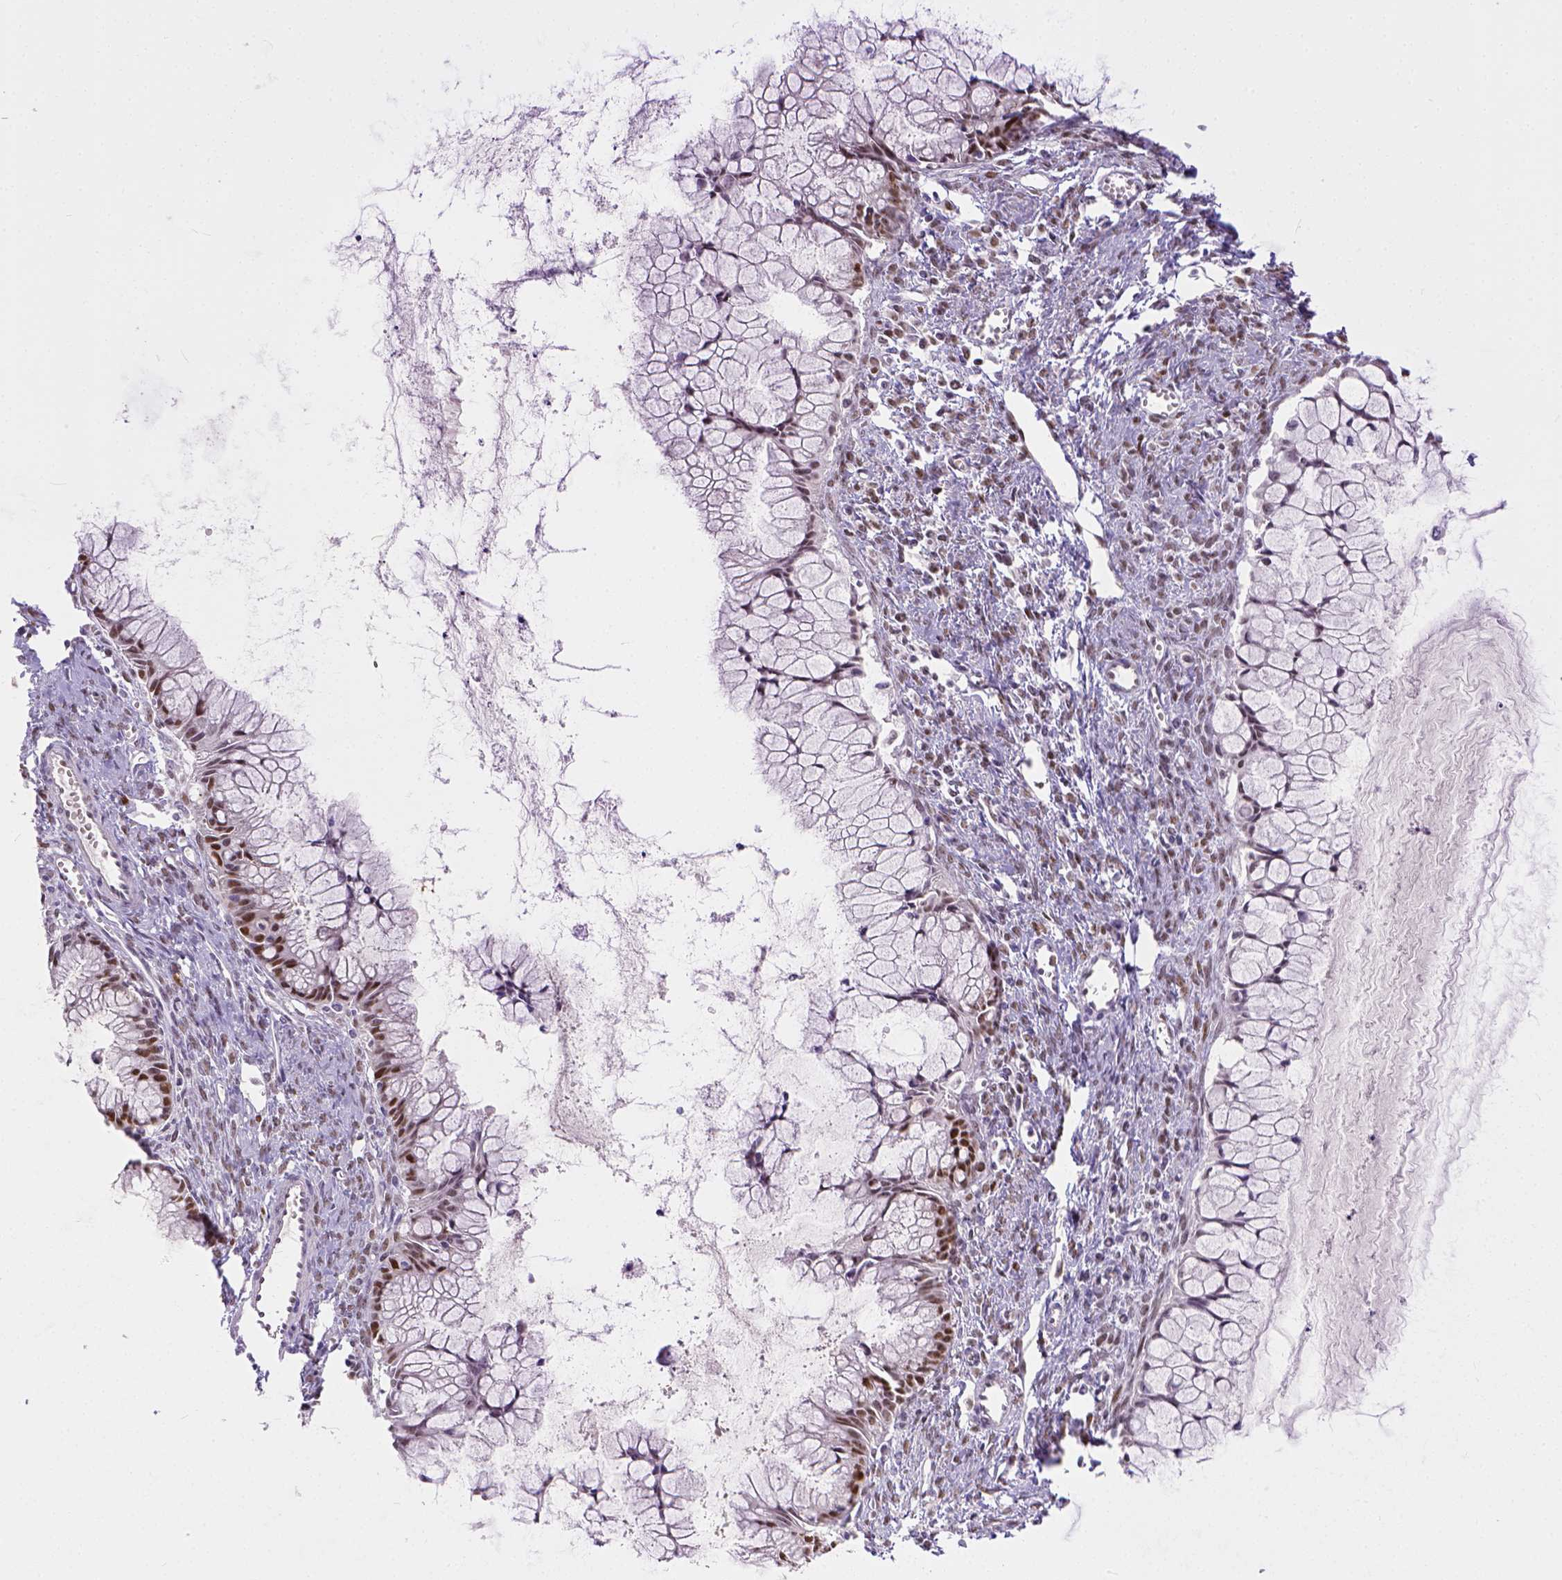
{"staining": {"intensity": "moderate", "quantity": ">75%", "location": "nuclear"}, "tissue": "ovarian cancer", "cell_type": "Tumor cells", "image_type": "cancer", "snomed": [{"axis": "morphology", "description": "Cystadenocarcinoma, mucinous, NOS"}, {"axis": "topography", "description": "Ovary"}], "caption": "High-magnification brightfield microscopy of ovarian mucinous cystadenocarcinoma stained with DAB (3,3'-diaminobenzidine) (brown) and counterstained with hematoxylin (blue). tumor cells exhibit moderate nuclear positivity is present in approximately>75% of cells. The staining was performed using DAB to visualize the protein expression in brown, while the nuclei were stained in blue with hematoxylin (Magnification: 20x).", "gene": "ERCC1", "patient": {"sex": "female", "age": 41}}